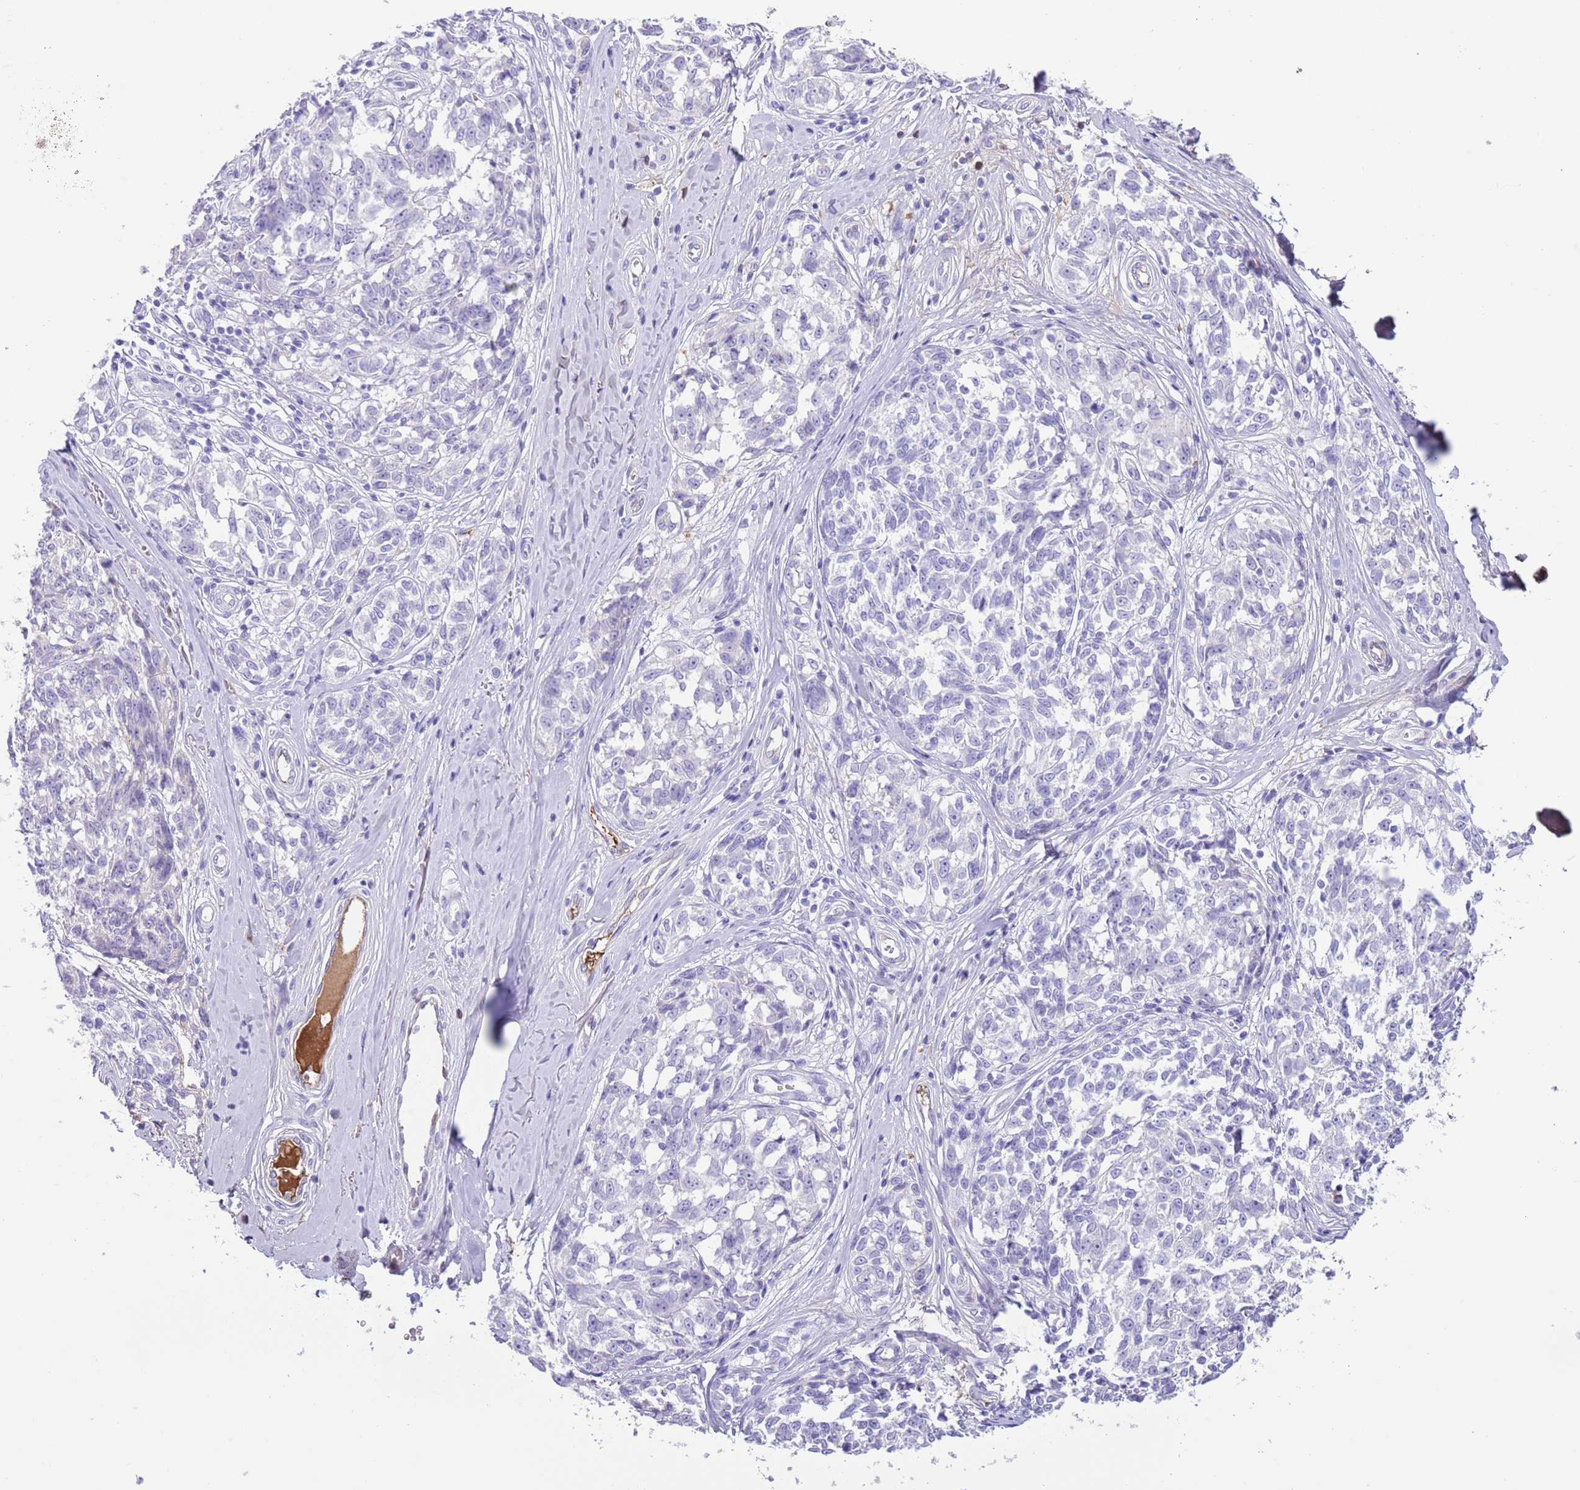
{"staining": {"intensity": "negative", "quantity": "none", "location": "none"}, "tissue": "melanoma", "cell_type": "Tumor cells", "image_type": "cancer", "snomed": [{"axis": "morphology", "description": "Normal tissue, NOS"}, {"axis": "morphology", "description": "Malignant melanoma, NOS"}, {"axis": "topography", "description": "Skin"}], "caption": "A histopathology image of malignant melanoma stained for a protein shows no brown staining in tumor cells.", "gene": "IGF1", "patient": {"sex": "female", "age": 64}}